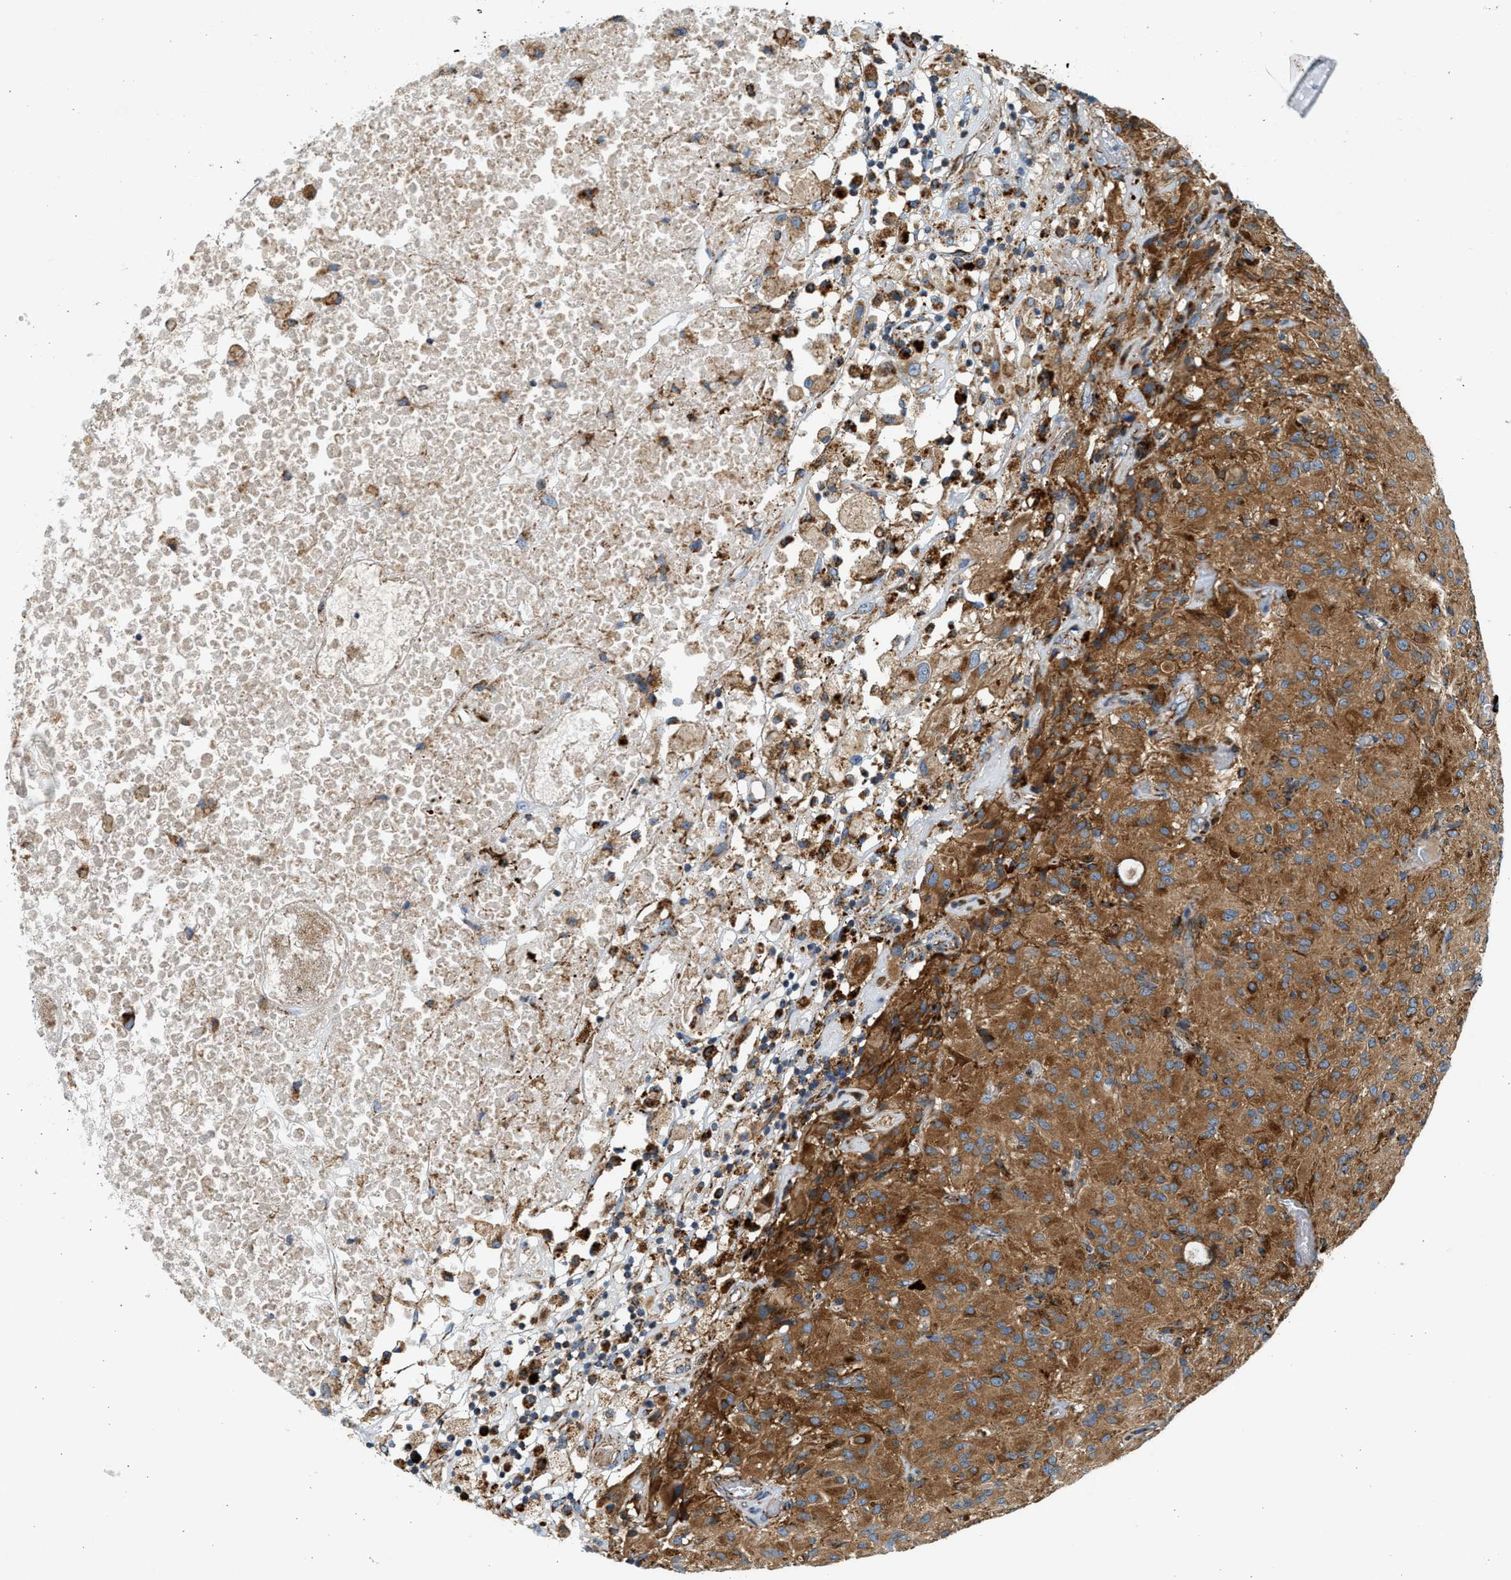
{"staining": {"intensity": "moderate", "quantity": ">75%", "location": "cytoplasmic/membranous"}, "tissue": "glioma", "cell_type": "Tumor cells", "image_type": "cancer", "snomed": [{"axis": "morphology", "description": "Glioma, malignant, High grade"}, {"axis": "topography", "description": "Brain"}], "caption": "Glioma stained with a brown dye shows moderate cytoplasmic/membranous positive positivity in about >75% of tumor cells.", "gene": "KCNMB3", "patient": {"sex": "female", "age": 59}}